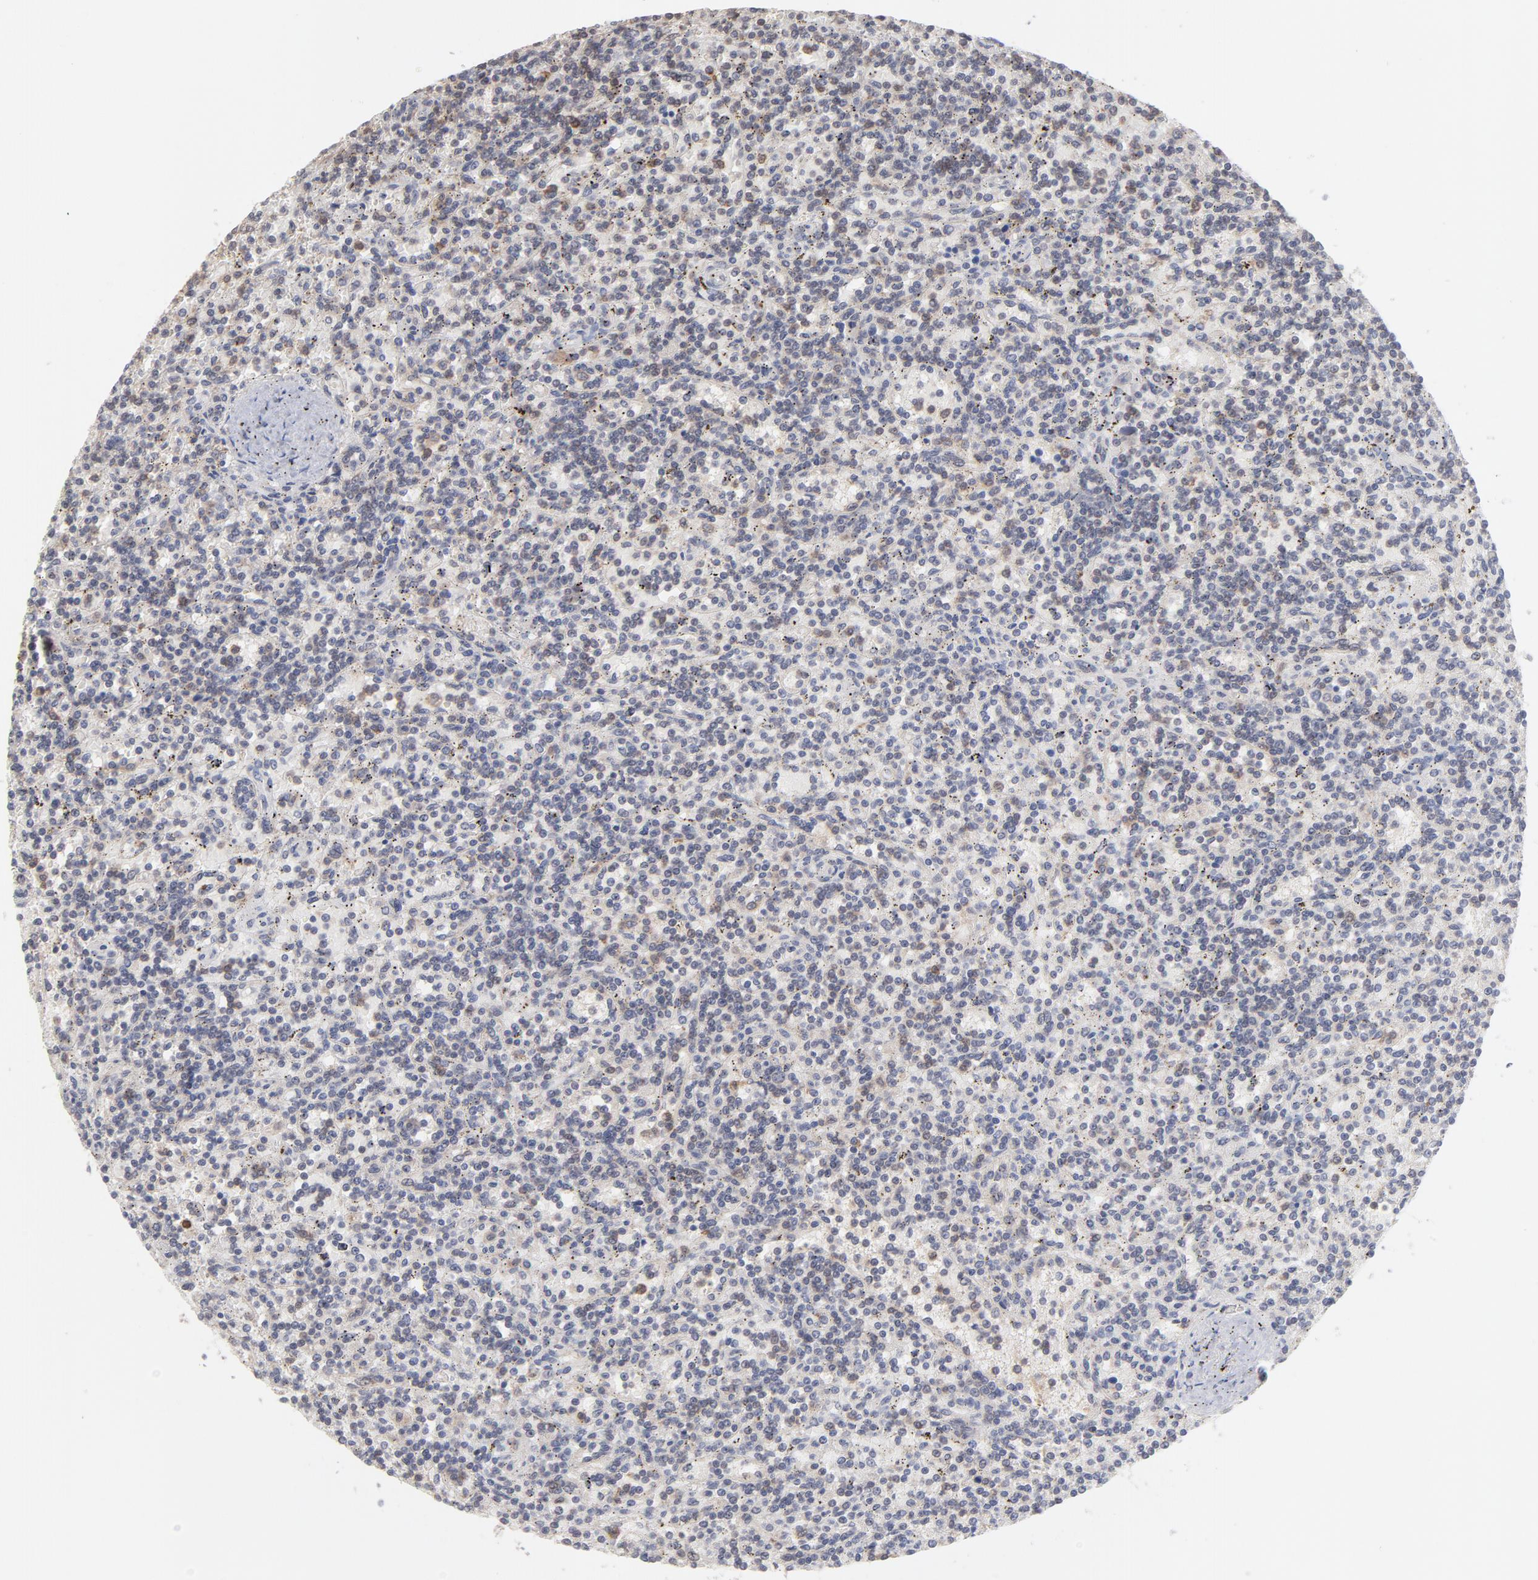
{"staining": {"intensity": "negative", "quantity": "none", "location": "none"}, "tissue": "lymphoma", "cell_type": "Tumor cells", "image_type": "cancer", "snomed": [{"axis": "morphology", "description": "Malignant lymphoma, non-Hodgkin's type, Low grade"}, {"axis": "topography", "description": "Spleen"}], "caption": "Immunohistochemistry (IHC) of lymphoma exhibits no positivity in tumor cells.", "gene": "OAS1", "patient": {"sex": "male", "age": 73}}